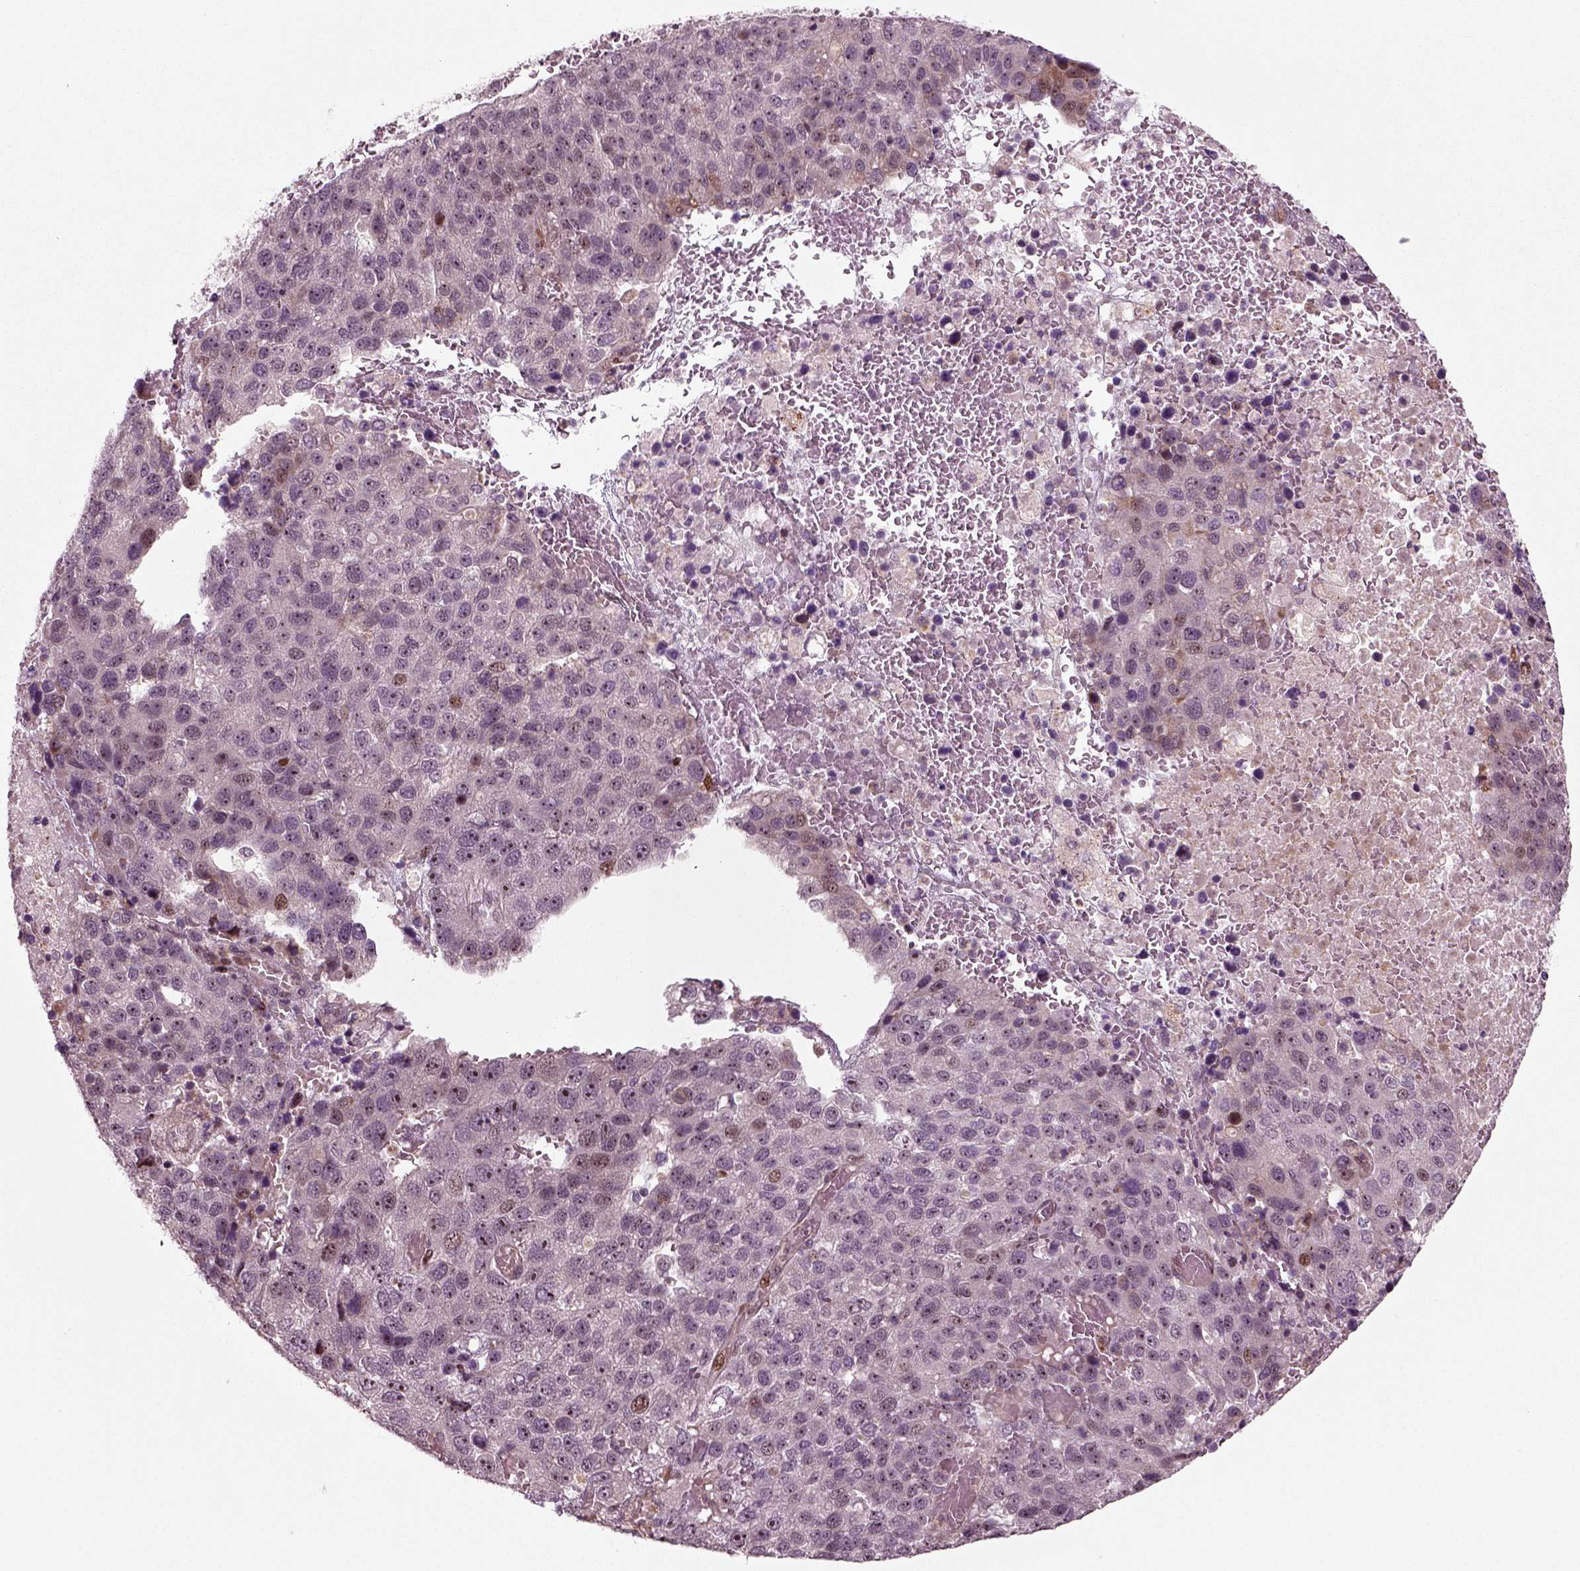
{"staining": {"intensity": "moderate", "quantity": "<25%", "location": "nuclear"}, "tissue": "pancreatic cancer", "cell_type": "Tumor cells", "image_type": "cancer", "snomed": [{"axis": "morphology", "description": "Adenocarcinoma, NOS"}, {"axis": "topography", "description": "Pancreas"}], "caption": "Immunohistochemical staining of human pancreatic cancer (adenocarcinoma) shows moderate nuclear protein staining in about <25% of tumor cells.", "gene": "CDC14A", "patient": {"sex": "female", "age": 61}}